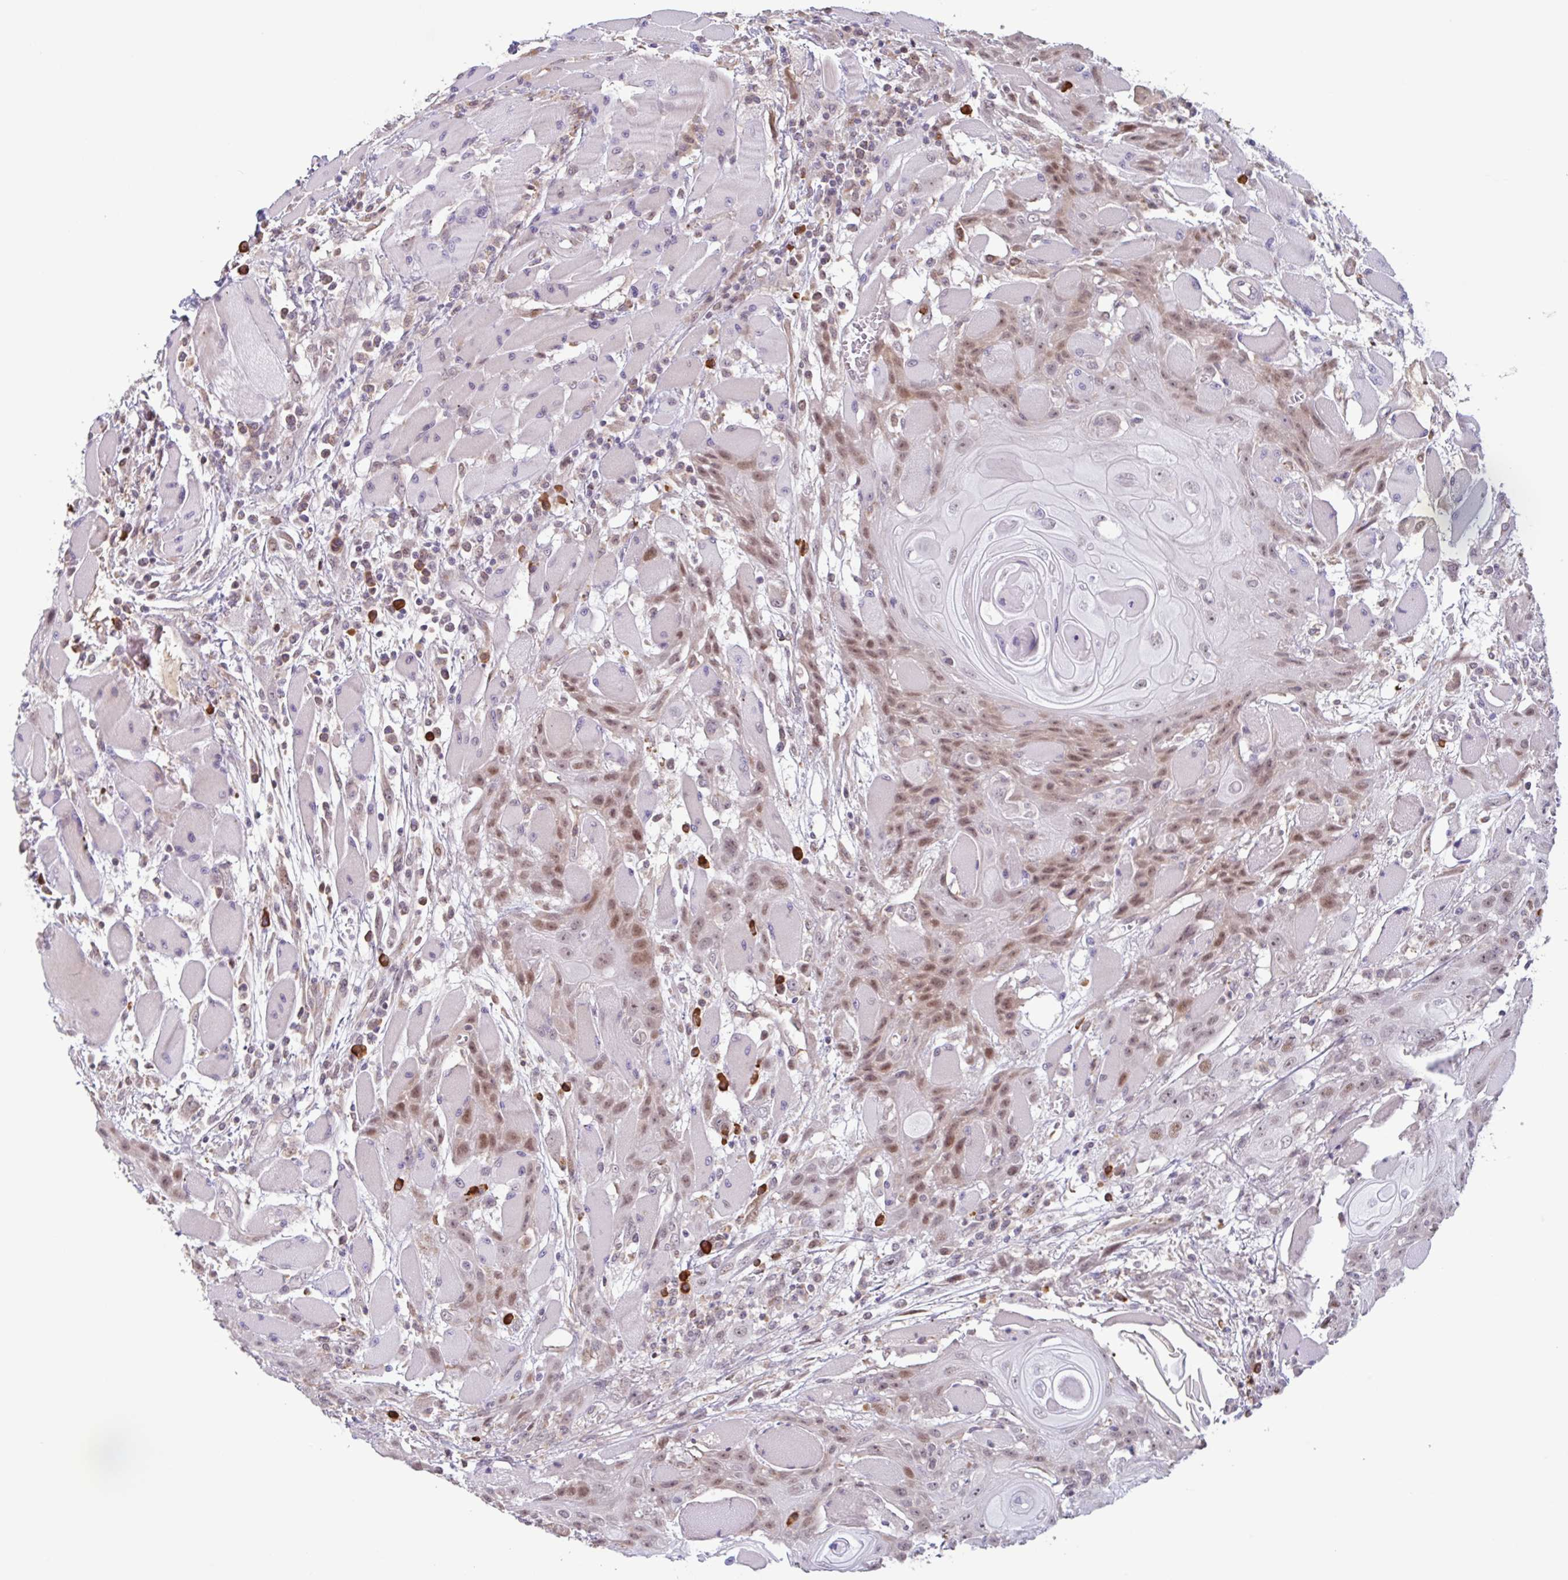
{"staining": {"intensity": "moderate", "quantity": ">75%", "location": "nuclear"}, "tissue": "head and neck cancer", "cell_type": "Tumor cells", "image_type": "cancer", "snomed": [{"axis": "morphology", "description": "Squamous cell carcinoma, NOS"}, {"axis": "topography", "description": "Head-Neck"}], "caption": "Head and neck cancer (squamous cell carcinoma) stained with a brown dye shows moderate nuclear positive staining in about >75% of tumor cells.", "gene": "TAF1D", "patient": {"sex": "female", "age": 43}}